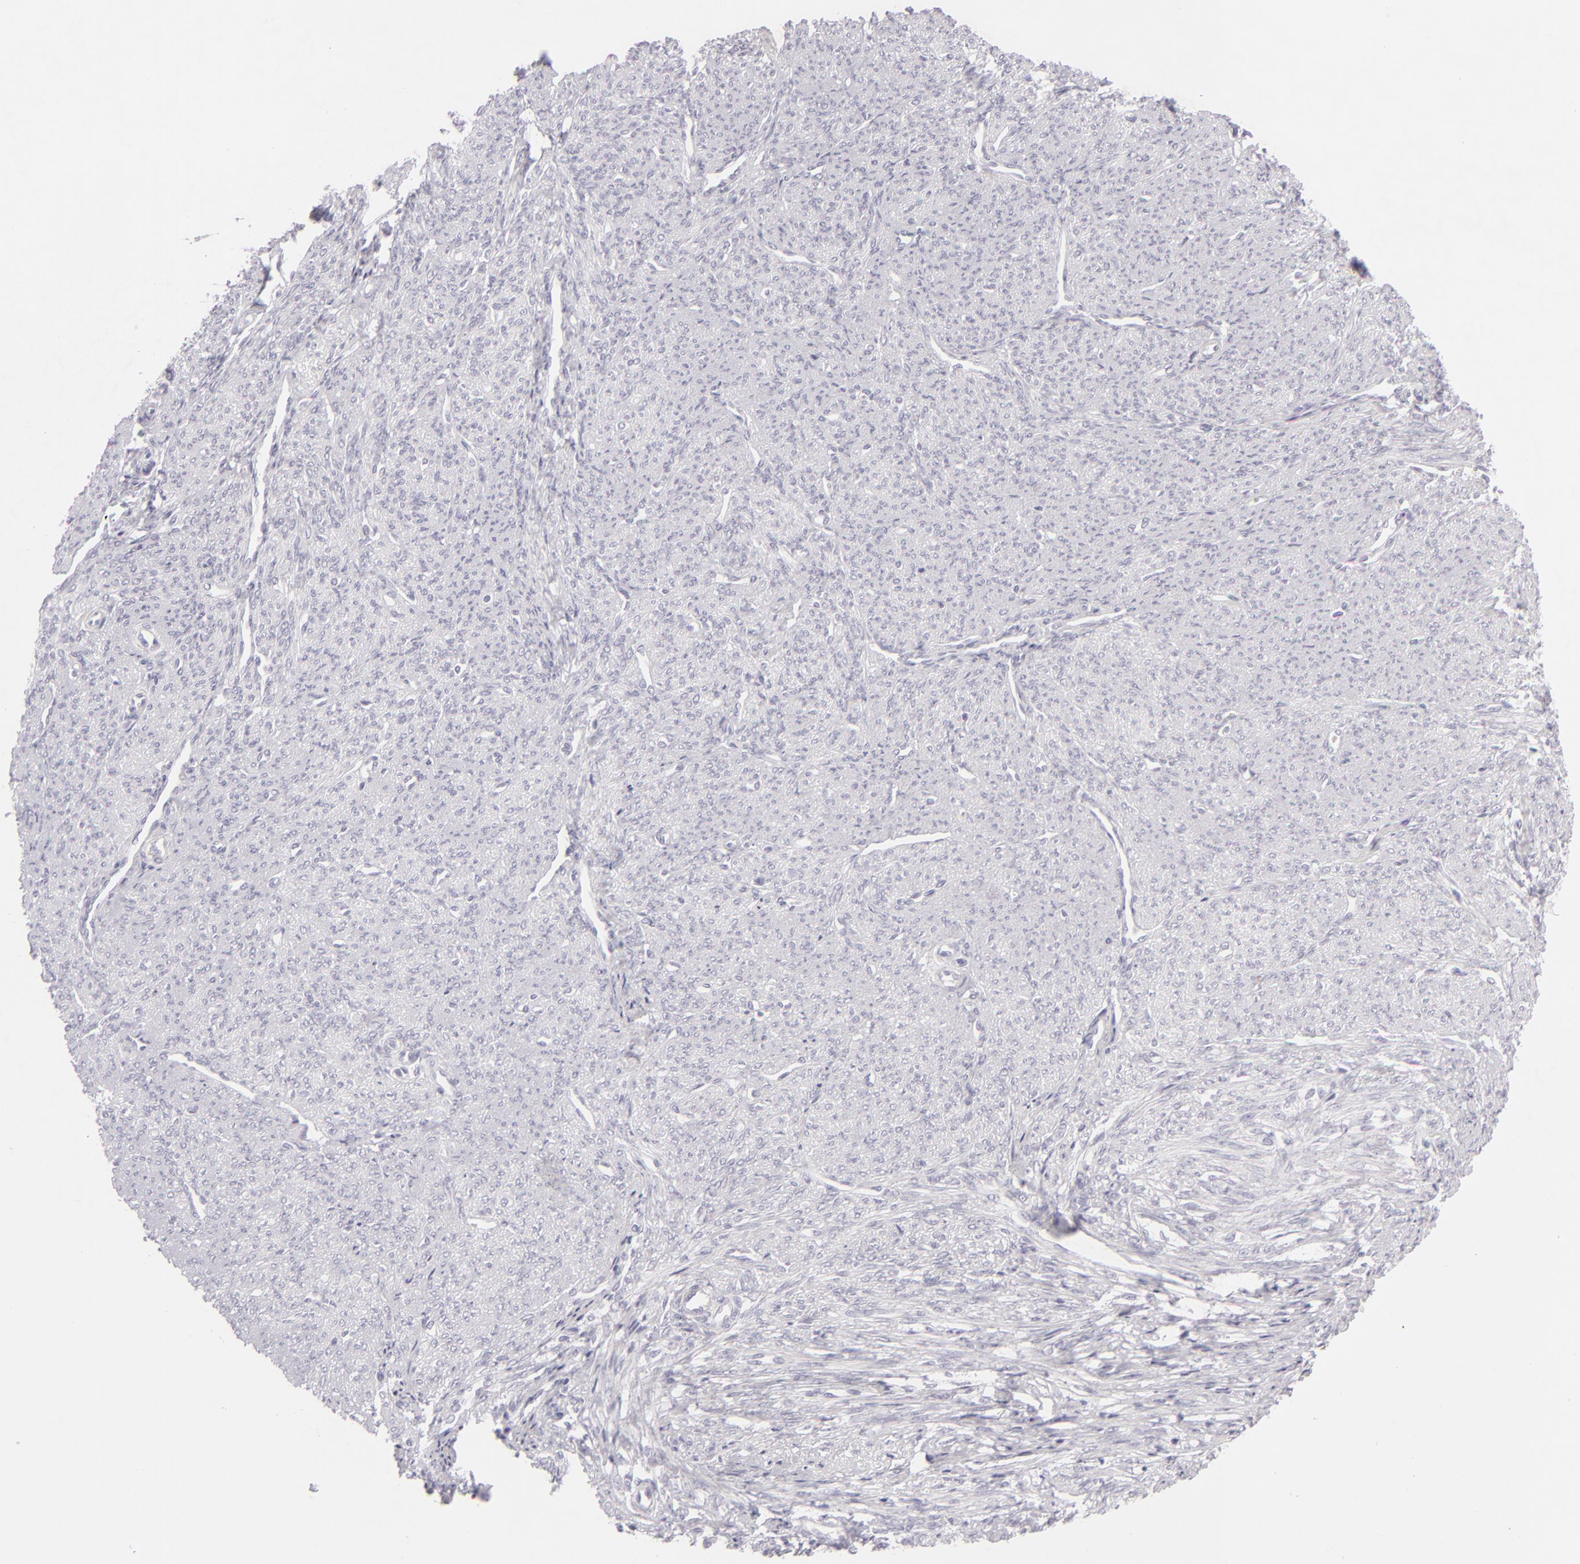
{"staining": {"intensity": "negative", "quantity": "none", "location": "none"}, "tissue": "smooth muscle", "cell_type": "Smooth muscle cells", "image_type": "normal", "snomed": [{"axis": "morphology", "description": "Normal tissue, NOS"}, {"axis": "topography", "description": "Cervix"}, {"axis": "topography", "description": "Endometrium"}], "caption": "Immunohistochemical staining of normal human smooth muscle displays no significant positivity in smooth muscle cells. (Stains: DAB (3,3'-diaminobenzidine) immunohistochemistry (IHC) with hematoxylin counter stain, Microscopy: brightfield microscopy at high magnification).", "gene": "CDX2", "patient": {"sex": "female", "age": 65}}